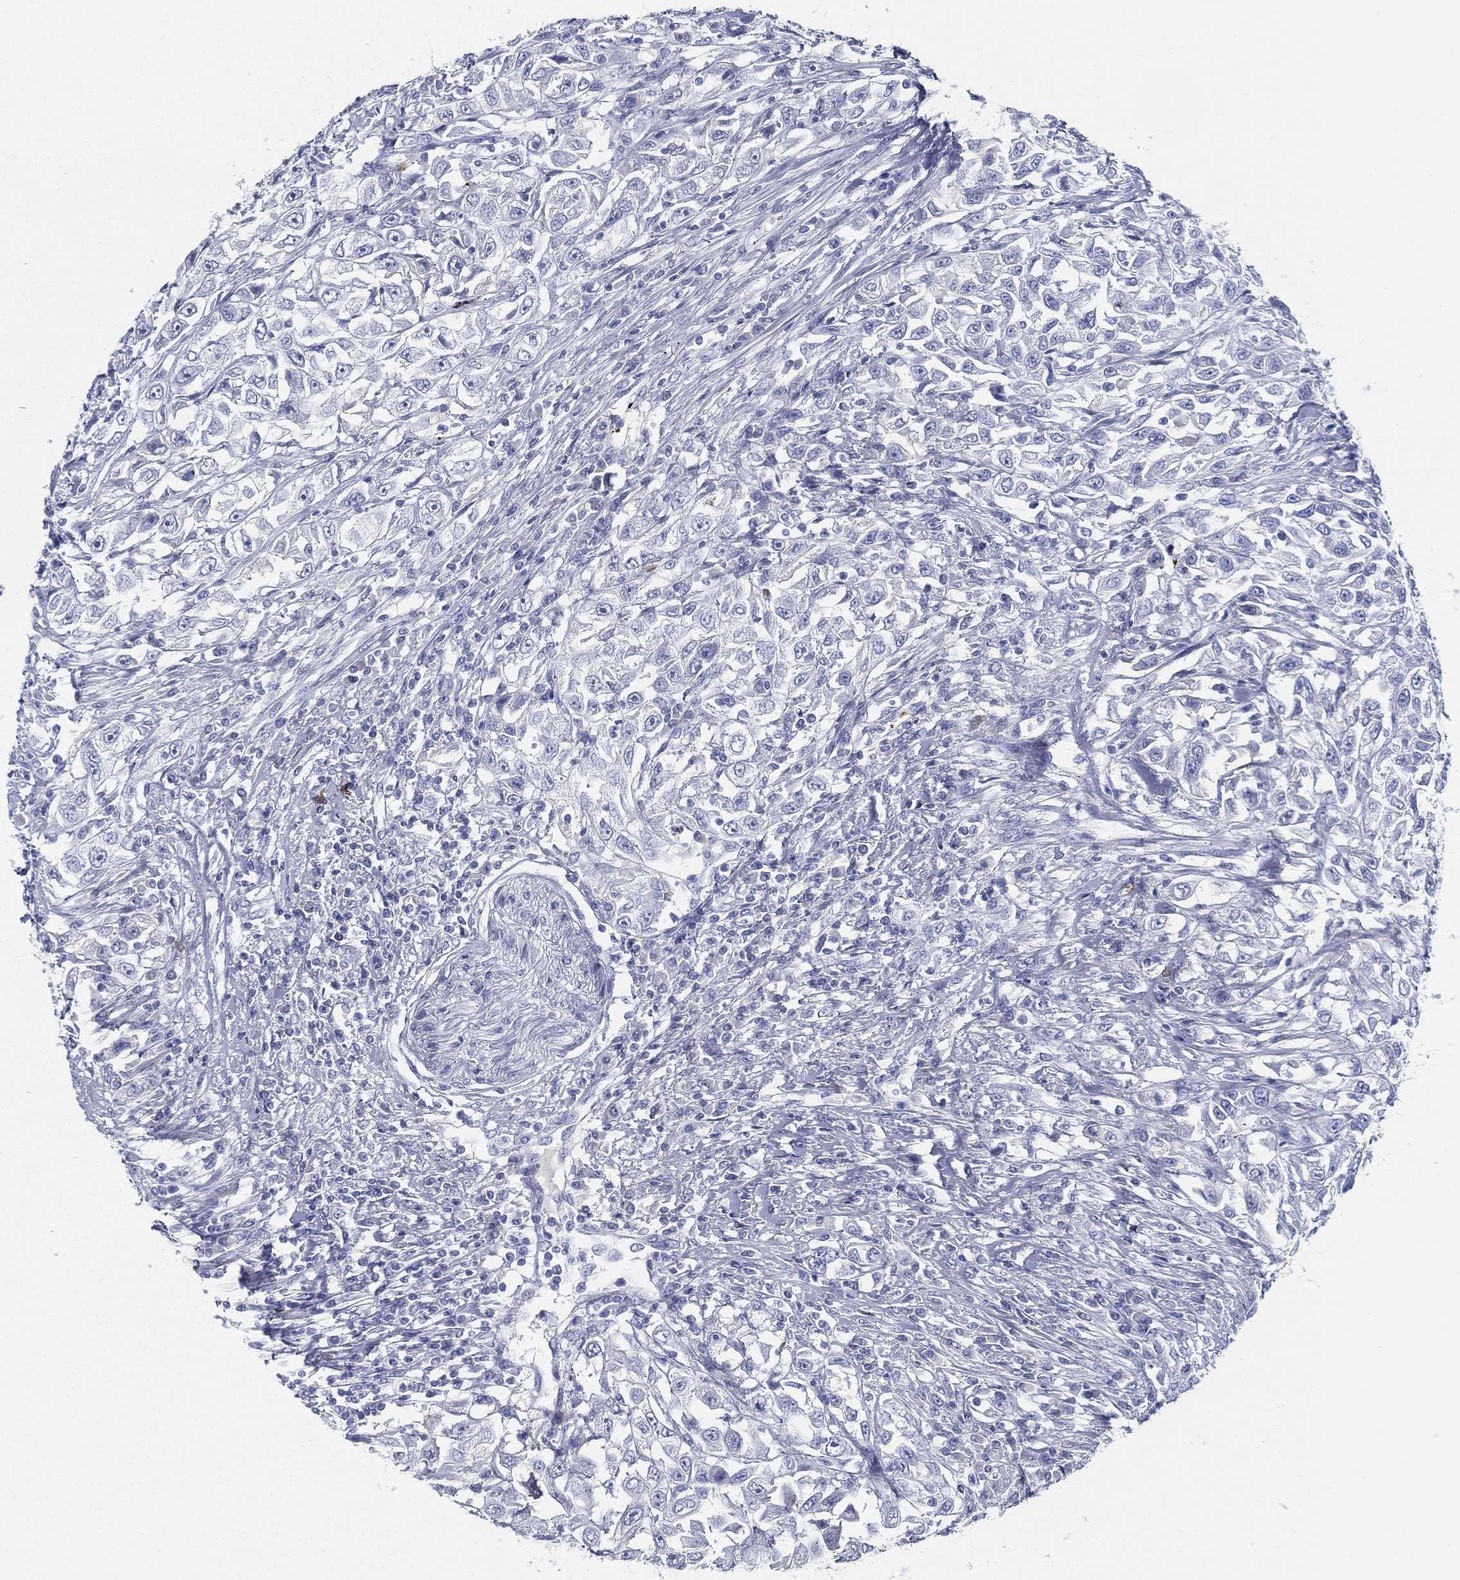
{"staining": {"intensity": "negative", "quantity": "none", "location": "none"}, "tissue": "urothelial cancer", "cell_type": "Tumor cells", "image_type": "cancer", "snomed": [{"axis": "morphology", "description": "Urothelial carcinoma, High grade"}, {"axis": "topography", "description": "Urinary bladder"}], "caption": "Human high-grade urothelial carcinoma stained for a protein using immunohistochemistry (IHC) shows no positivity in tumor cells.", "gene": "SPPL2C", "patient": {"sex": "female", "age": 56}}